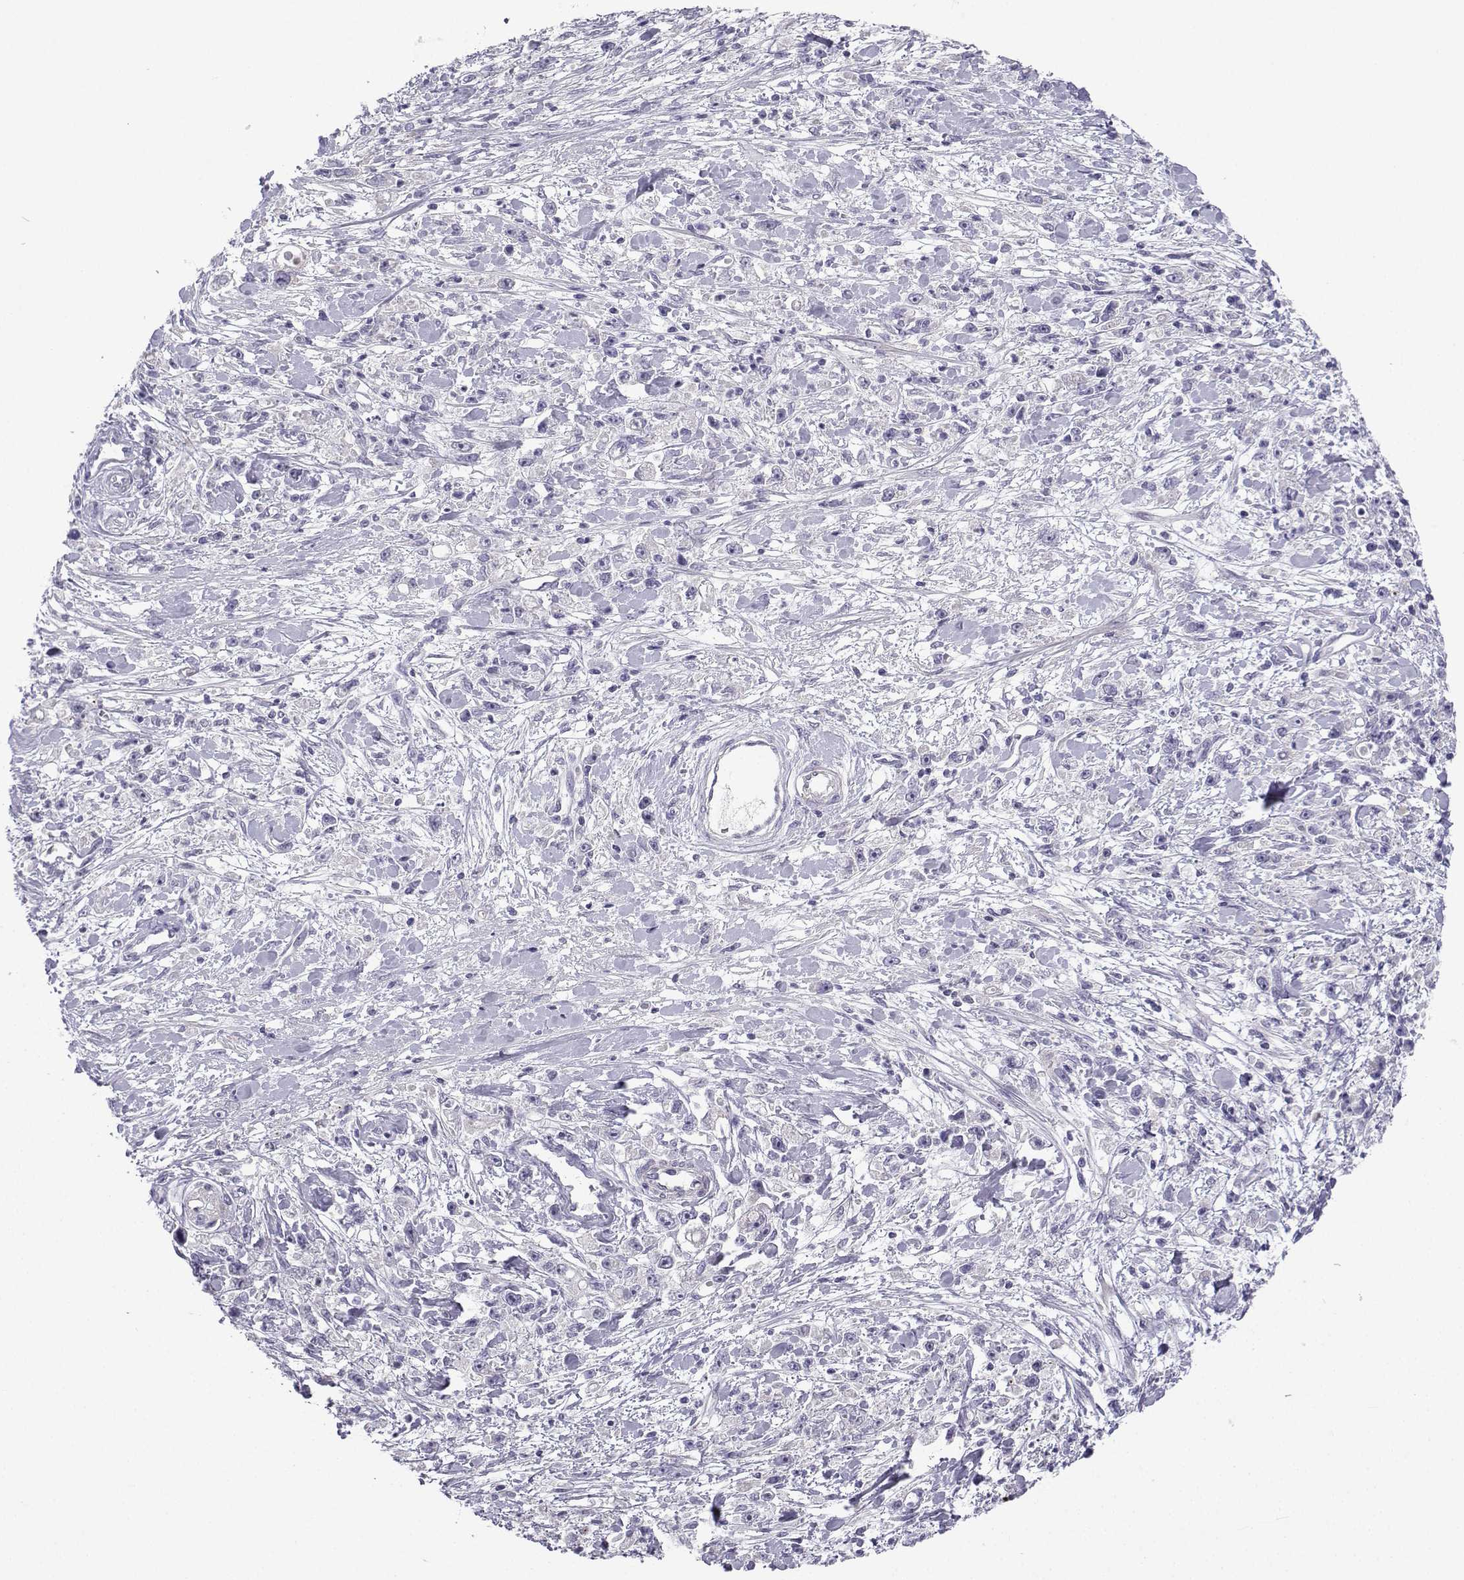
{"staining": {"intensity": "negative", "quantity": "none", "location": "none"}, "tissue": "stomach cancer", "cell_type": "Tumor cells", "image_type": "cancer", "snomed": [{"axis": "morphology", "description": "Adenocarcinoma, NOS"}, {"axis": "topography", "description": "Stomach"}], "caption": "The immunohistochemistry (IHC) histopathology image has no significant positivity in tumor cells of stomach adenocarcinoma tissue.", "gene": "SPACA7", "patient": {"sex": "female", "age": 59}}